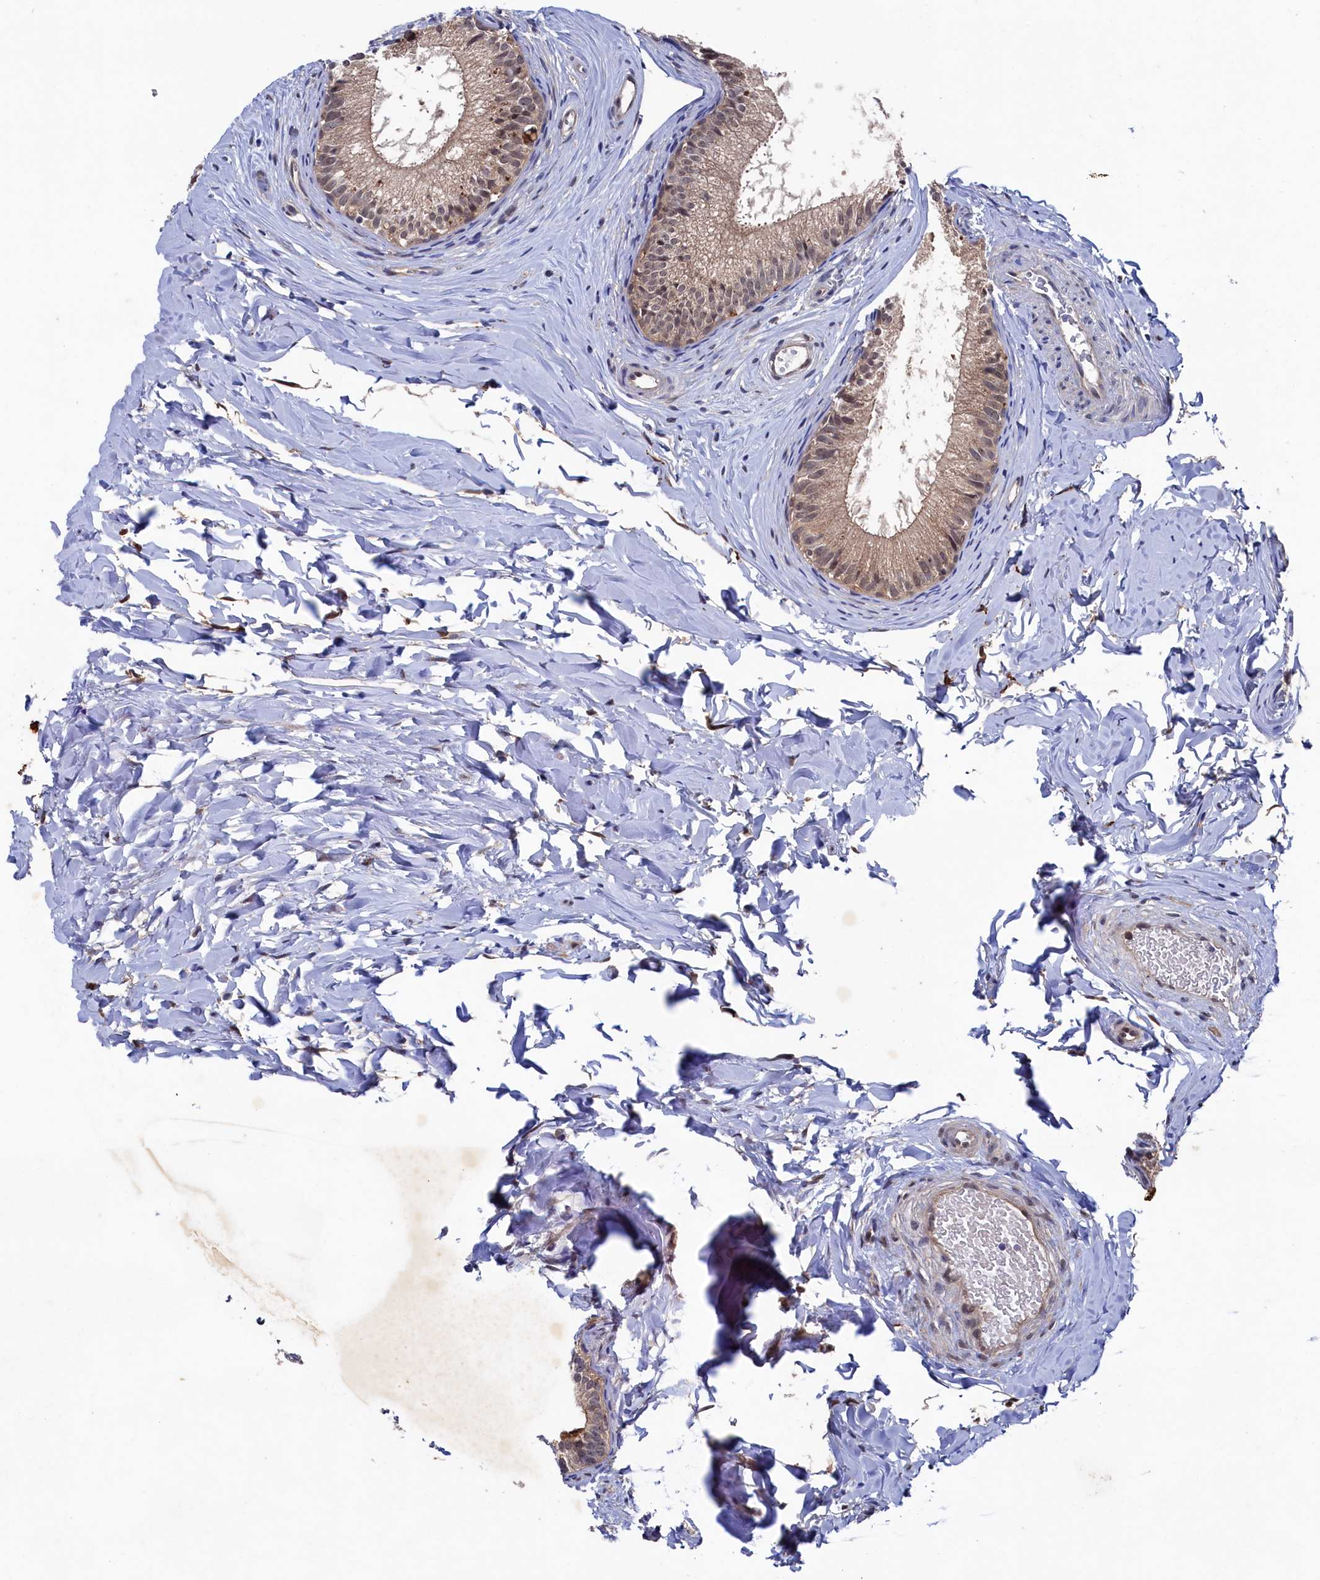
{"staining": {"intensity": "moderate", "quantity": ">75%", "location": "cytoplasmic/membranous,nuclear"}, "tissue": "epididymis", "cell_type": "Glandular cells", "image_type": "normal", "snomed": [{"axis": "morphology", "description": "Normal tissue, NOS"}, {"axis": "topography", "description": "Epididymis"}], "caption": "The image shows immunohistochemical staining of benign epididymis. There is moderate cytoplasmic/membranous,nuclear positivity is present in about >75% of glandular cells.", "gene": "RNH1", "patient": {"sex": "male", "age": 34}}